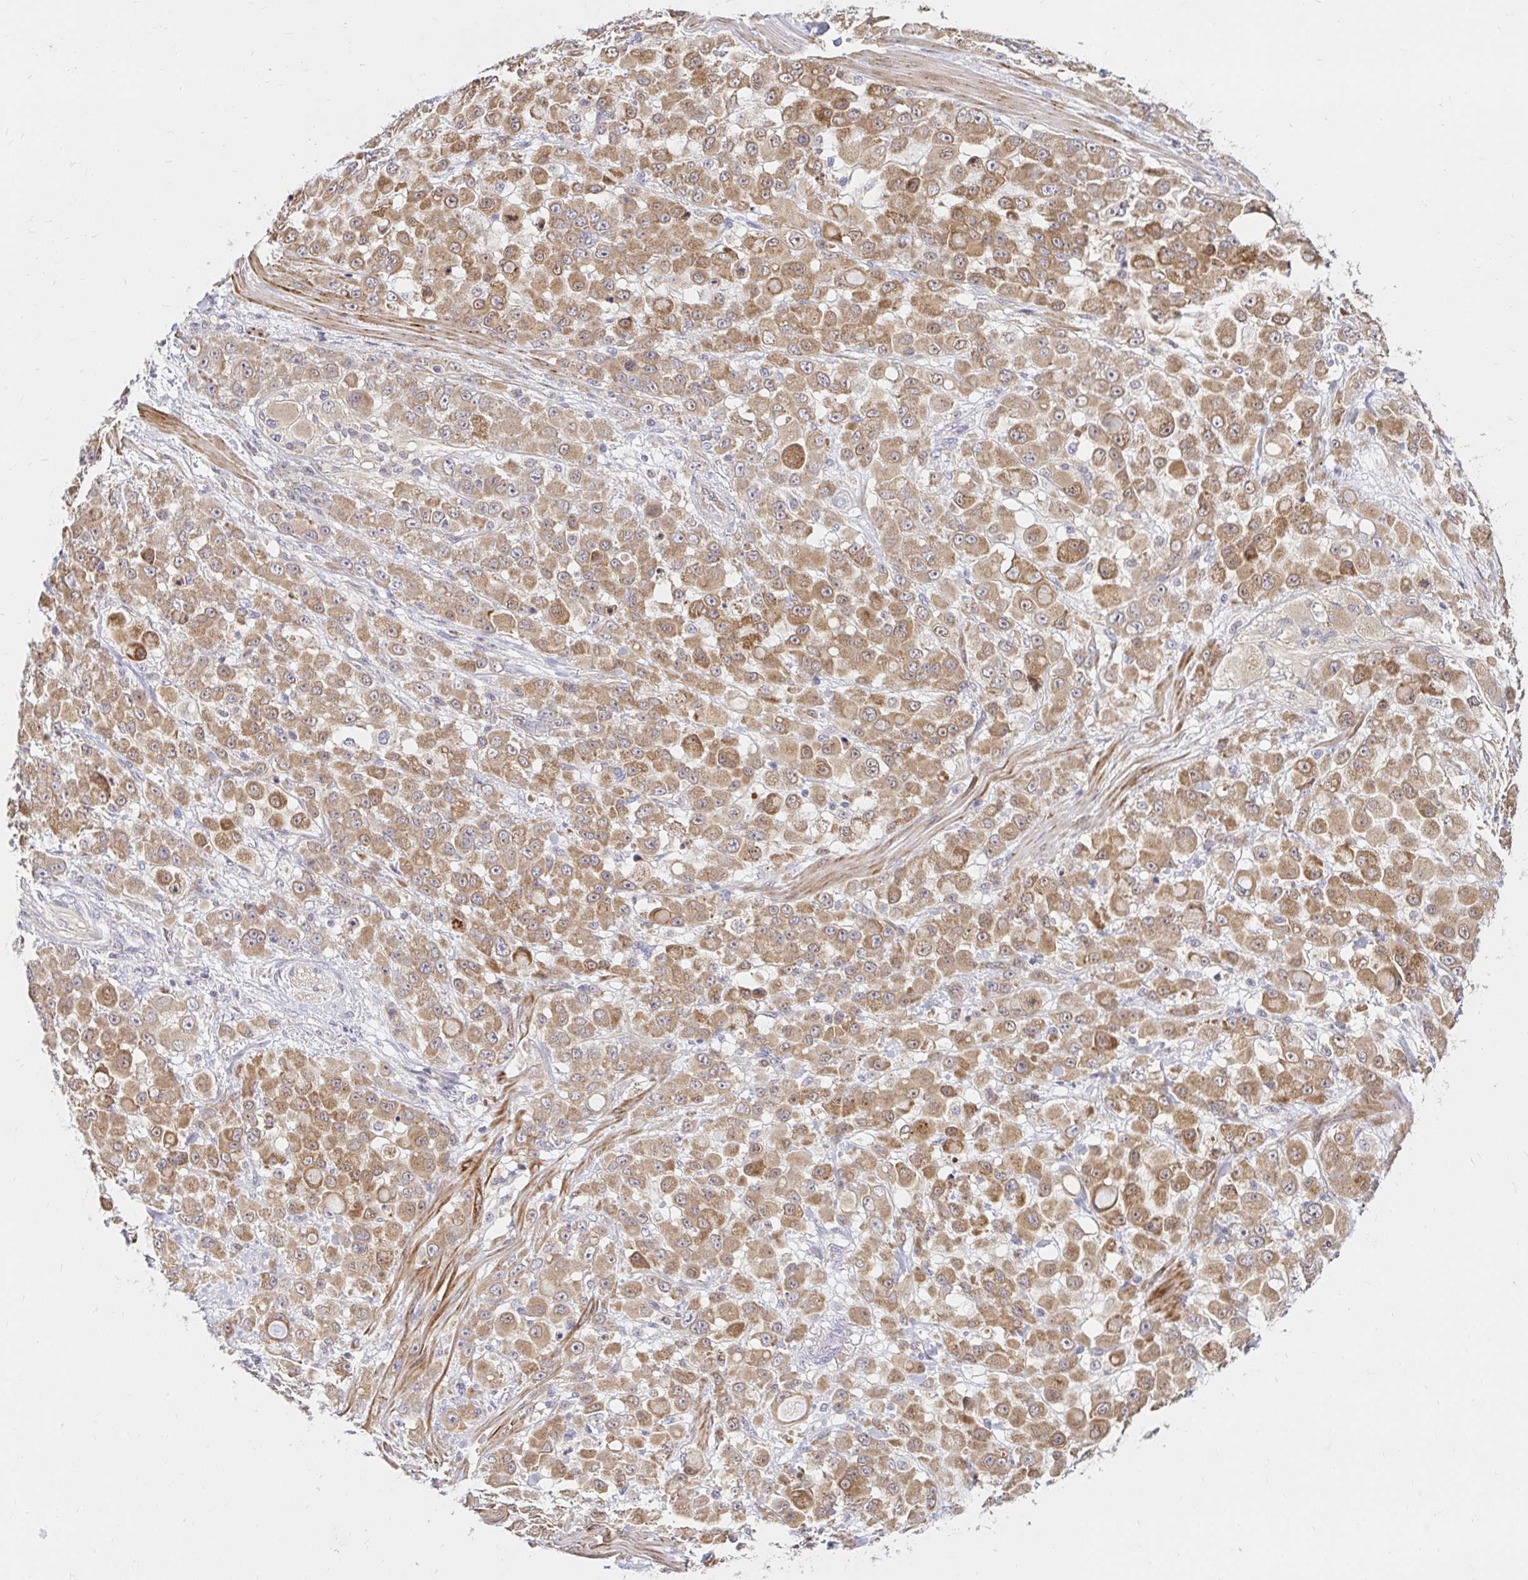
{"staining": {"intensity": "moderate", "quantity": ">75%", "location": "cytoplasmic/membranous"}, "tissue": "stomach cancer", "cell_type": "Tumor cells", "image_type": "cancer", "snomed": [{"axis": "morphology", "description": "Adenocarcinoma, NOS"}, {"axis": "topography", "description": "Stomach"}], "caption": "Approximately >75% of tumor cells in adenocarcinoma (stomach) demonstrate moderate cytoplasmic/membranous protein positivity as visualized by brown immunohistochemical staining.", "gene": "ARHGEF37", "patient": {"sex": "female", "age": 76}}